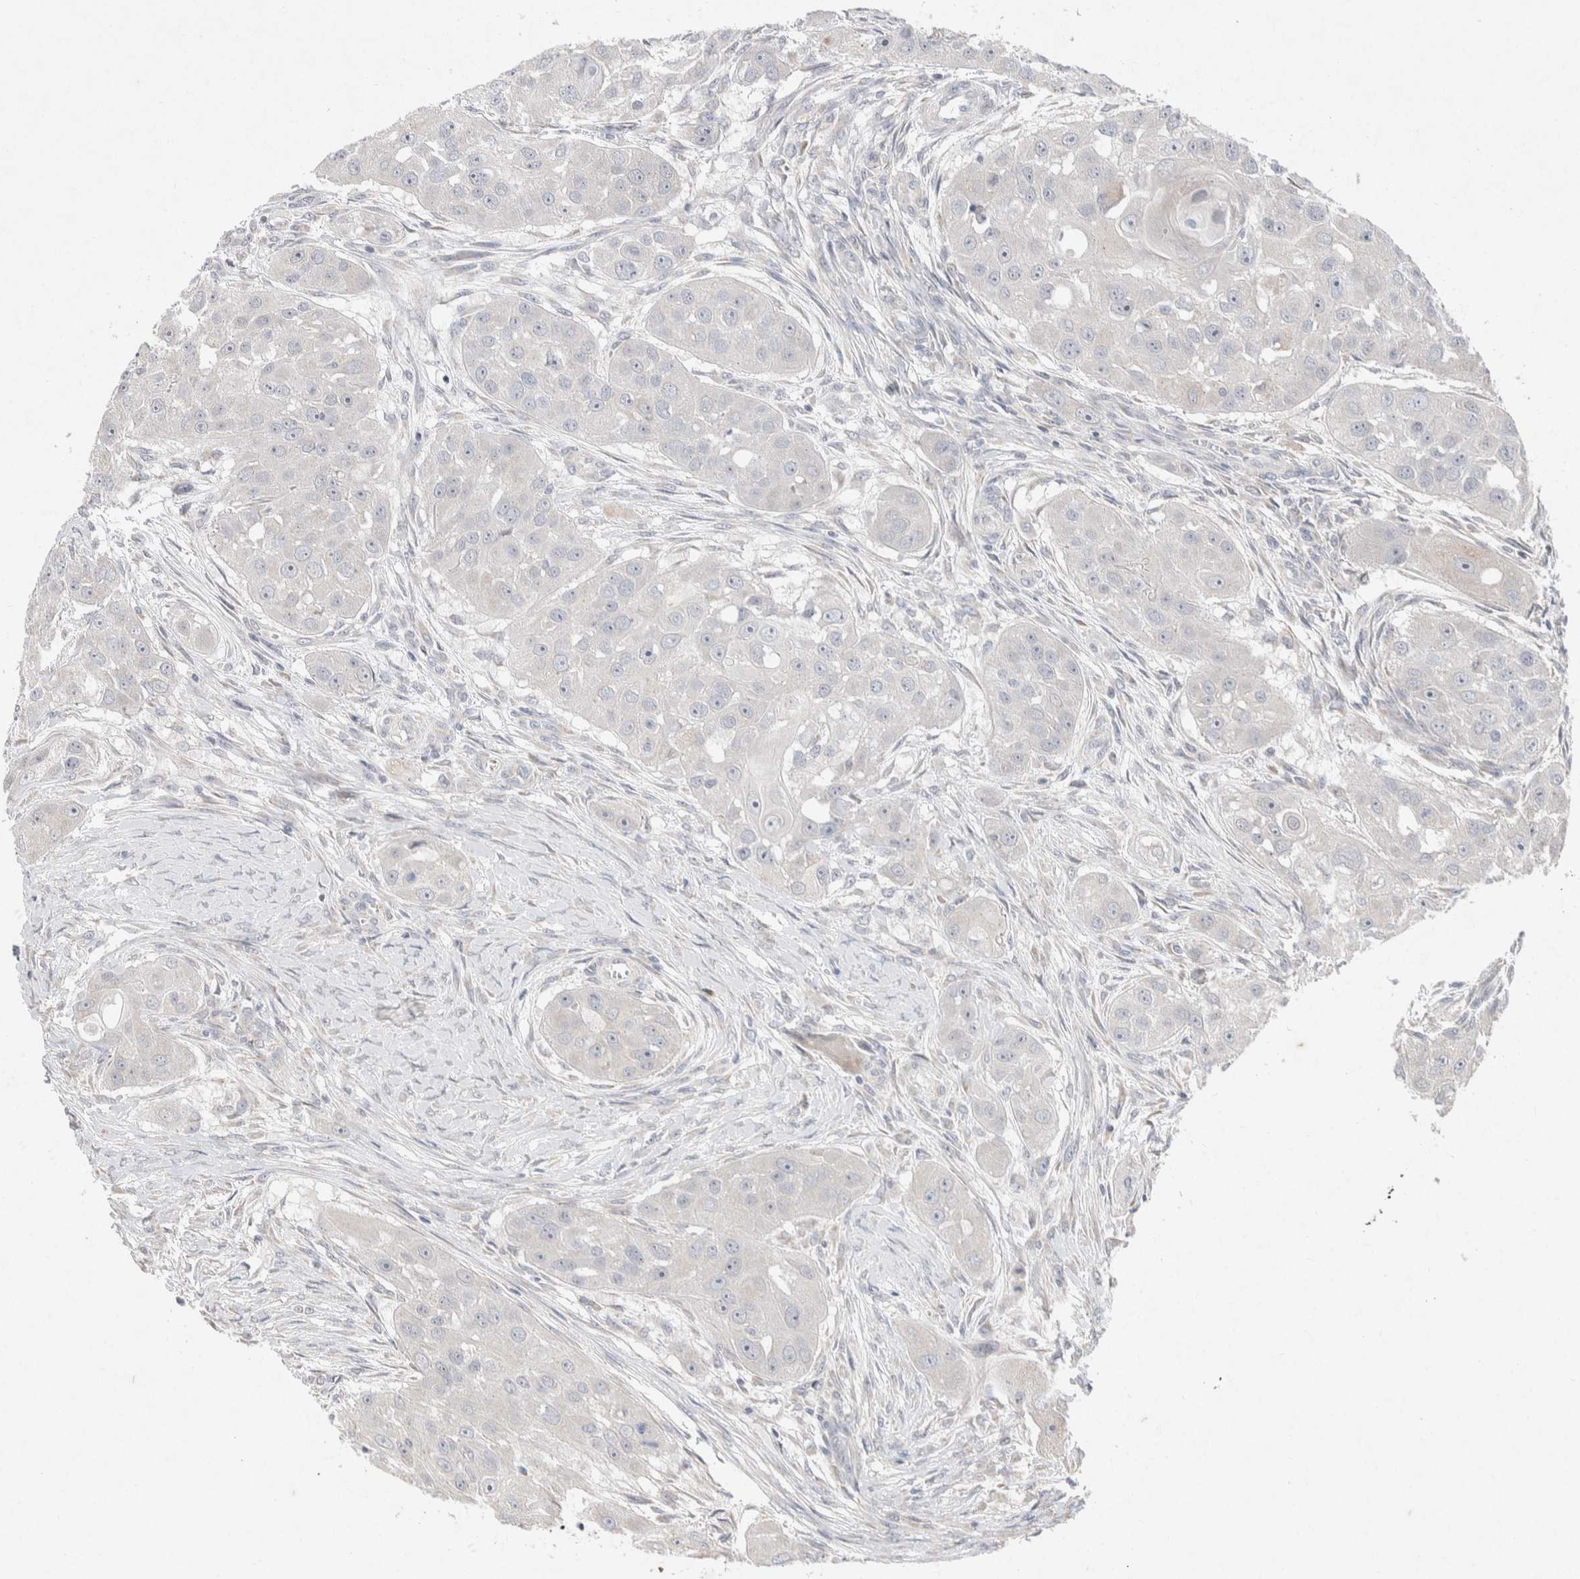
{"staining": {"intensity": "negative", "quantity": "none", "location": "none"}, "tissue": "head and neck cancer", "cell_type": "Tumor cells", "image_type": "cancer", "snomed": [{"axis": "morphology", "description": "Normal tissue, NOS"}, {"axis": "morphology", "description": "Squamous cell carcinoma, NOS"}, {"axis": "topography", "description": "Skeletal muscle"}, {"axis": "topography", "description": "Head-Neck"}], "caption": "Immunohistochemistry (IHC) of head and neck cancer demonstrates no positivity in tumor cells.", "gene": "CMTM4", "patient": {"sex": "male", "age": 51}}